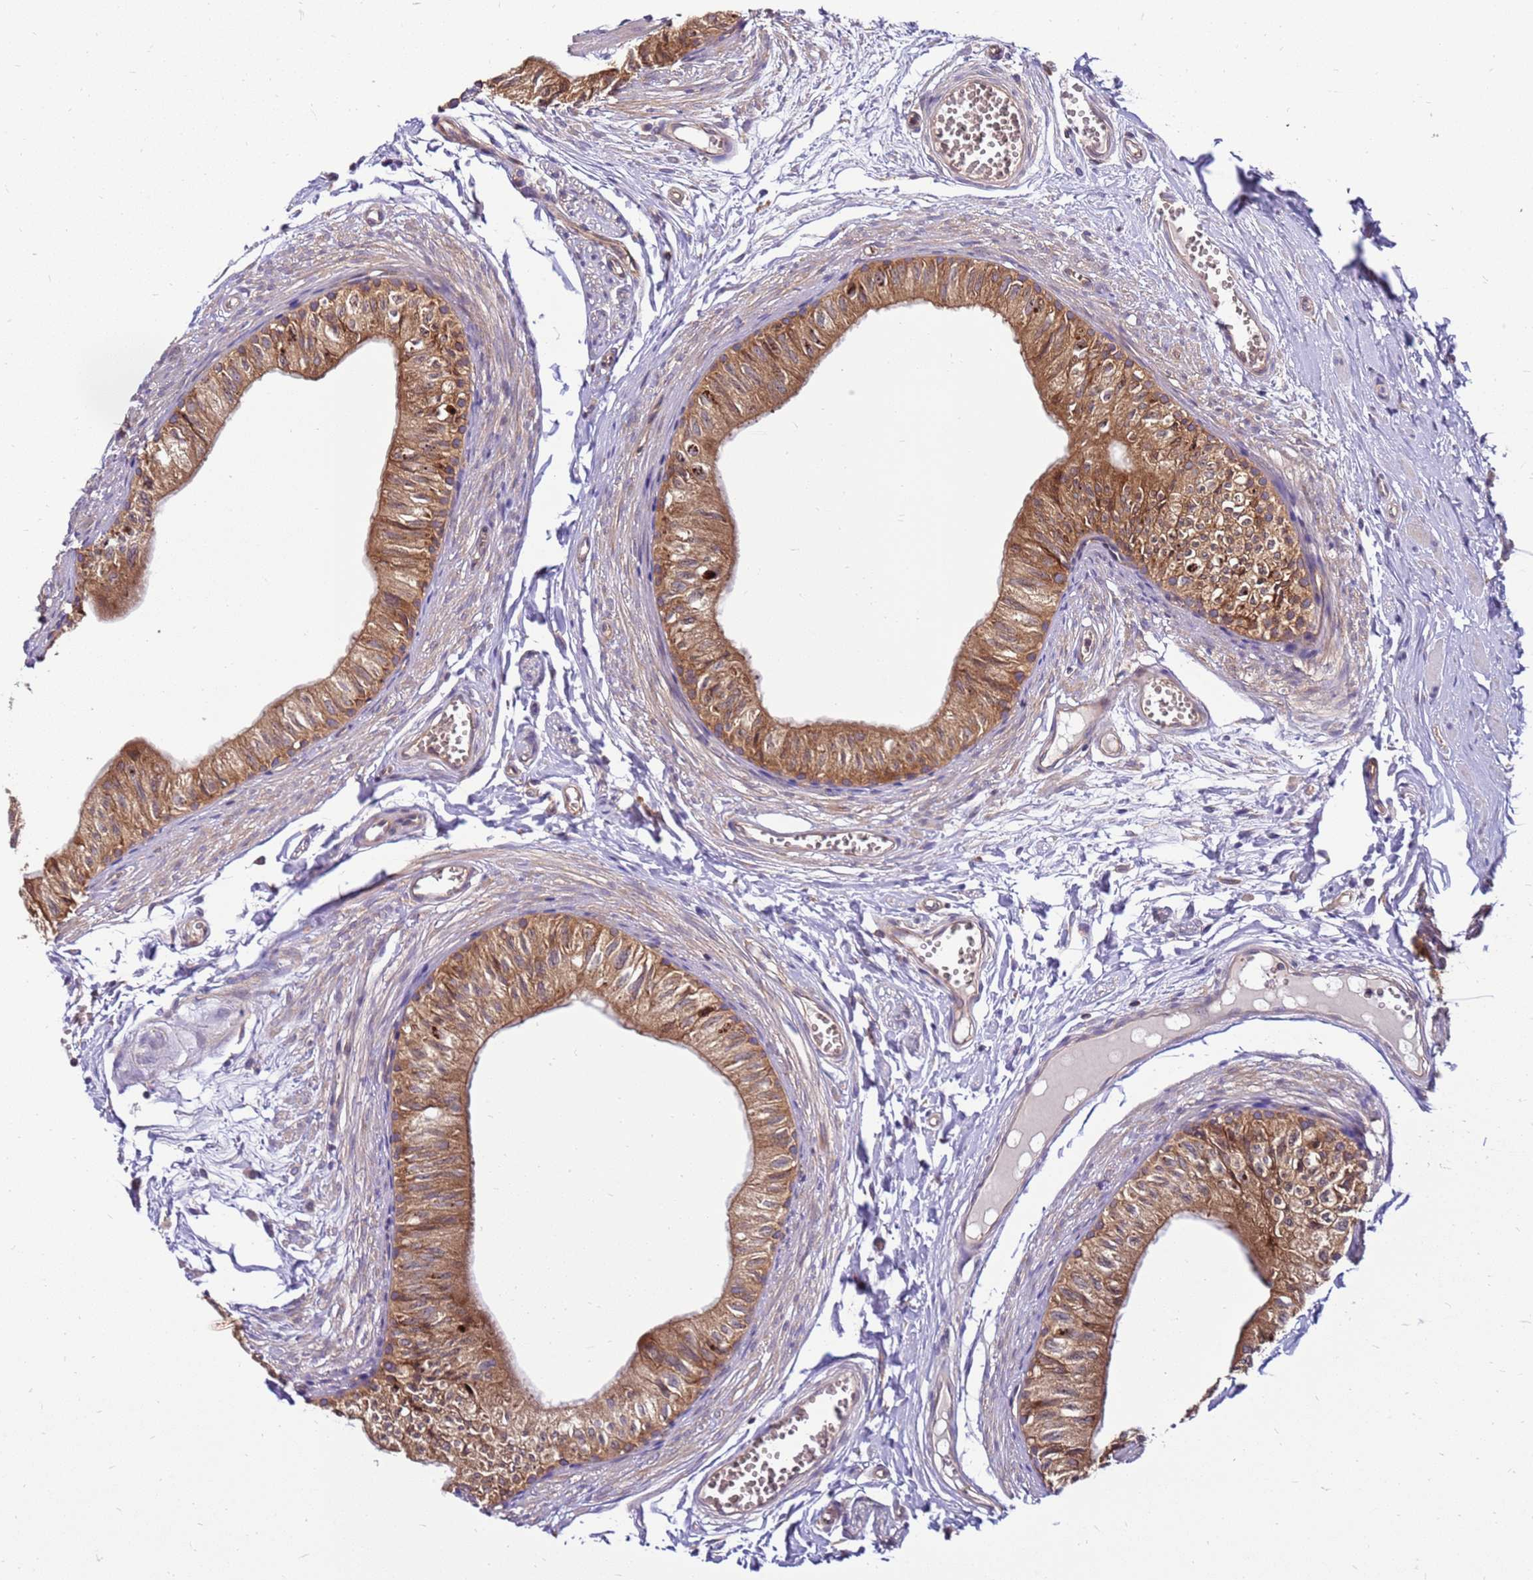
{"staining": {"intensity": "strong", "quantity": ">75%", "location": "cytoplasmic/membranous"}, "tissue": "epididymis", "cell_type": "Glandular cells", "image_type": "normal", "snomed": [{"axis": "morphology", "description": "Normal tissue, NOS"}, {"axis": "topography", "description": "Epididymis"}], "caption": "Immunohistochemistry (DAB (3,3'-diaminobenzidine)) staining of normal epididymis shows strong cytoplasmic/membranous protein expression in about >75% of glandular cells. Nuclei are stained in blue.", "gene": "SLC44A5", "patient": {"sex": "male", "age": 37}}